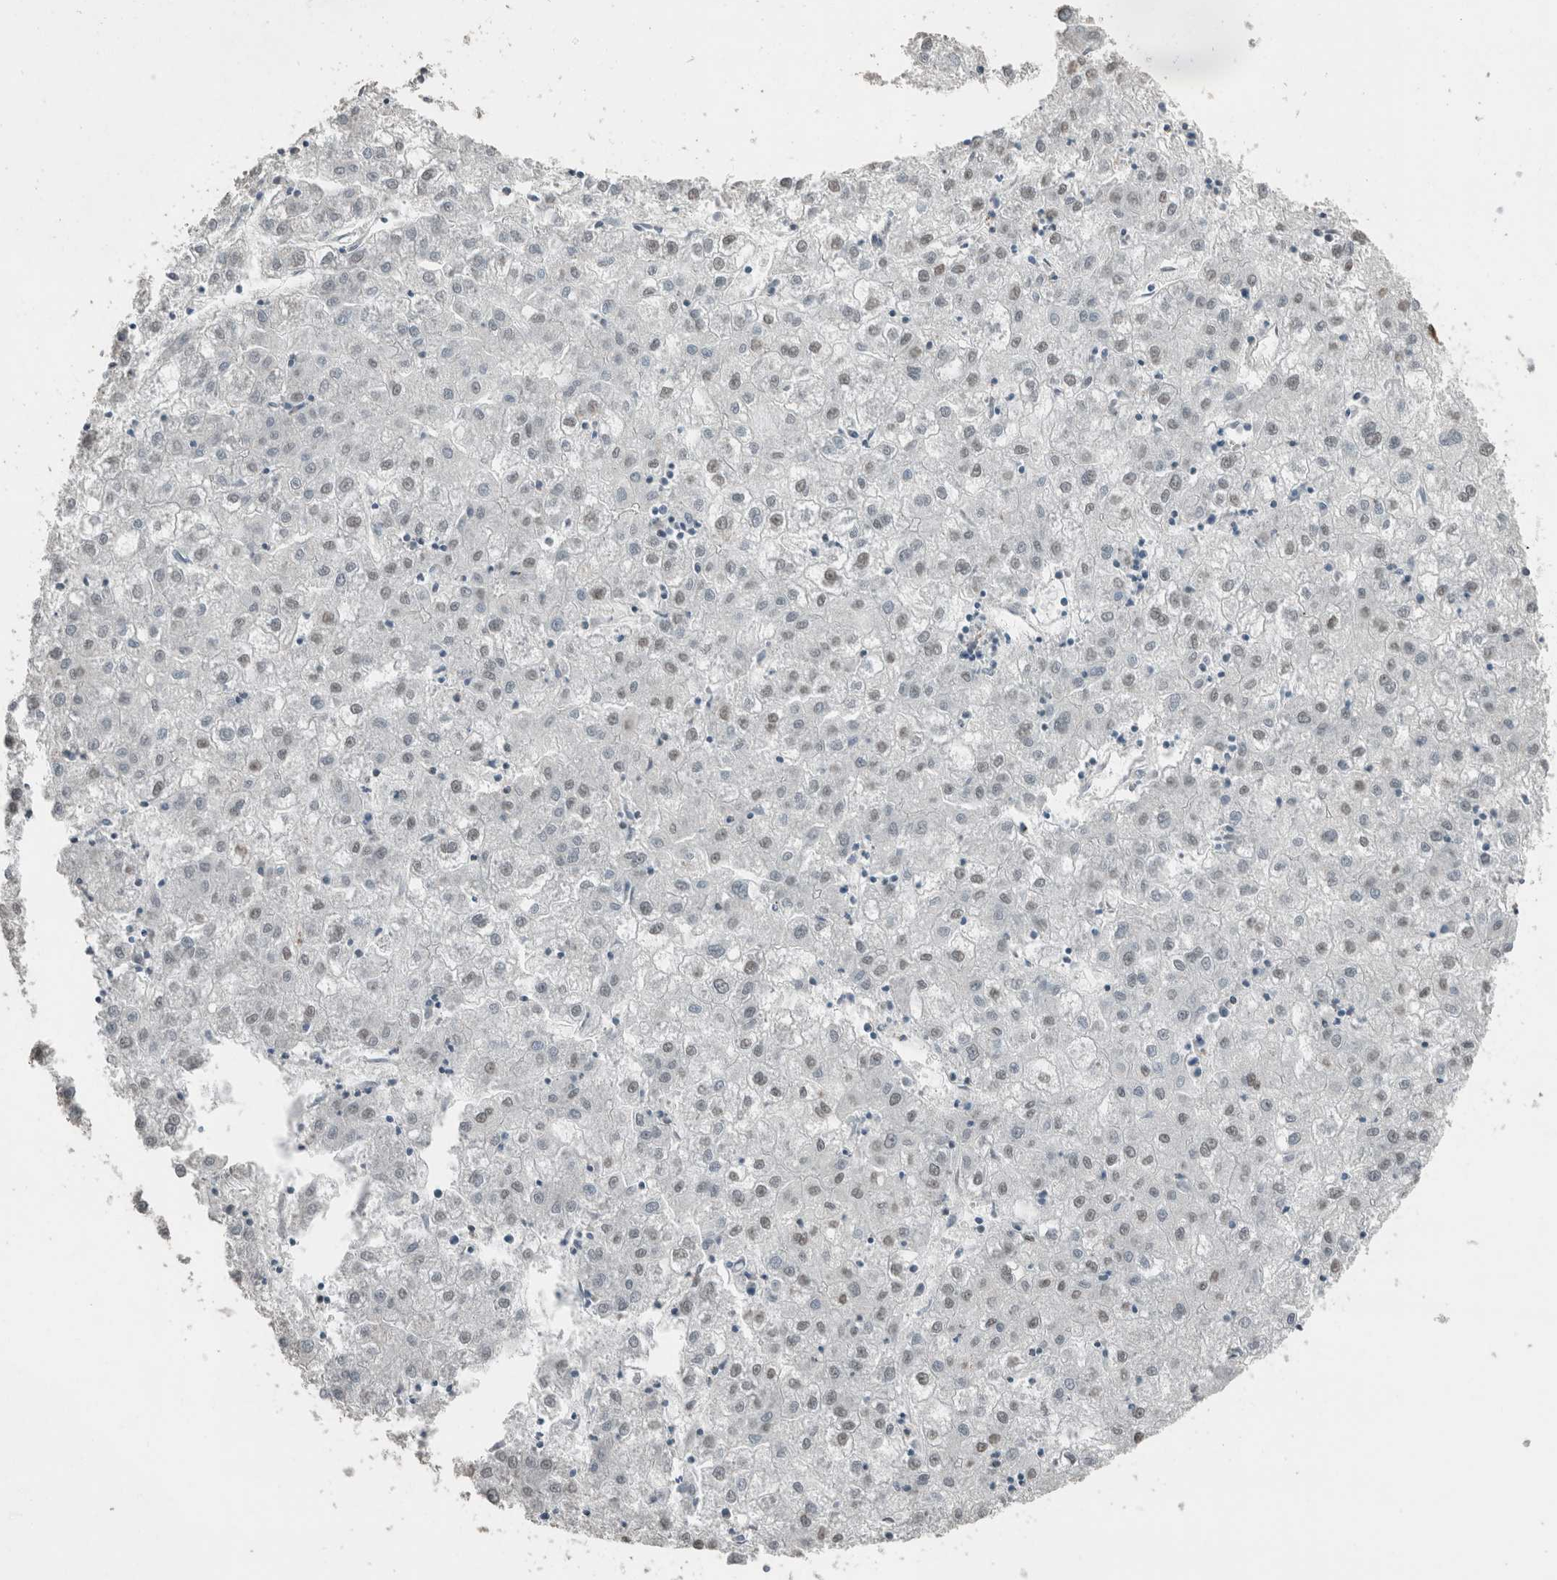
{"staining": {"intensity": "weak", "quantity": ">75%", "location": "nuclear"}, "tissue": "liver cancer", "cell_type": "Tumor cells", "image_type": "cancer", "snomed": [{"axis": "morphology", "description": "Carcinoma, Hepatocellular, NOS"}, {"axis": "topography", "description": "Liver"}], "caption": "Weak nuclear positivity for a protein is present in approximately >75% of tumor cells of liver cancer (hepatocellular carcinoma) using immunohistochemistry.", "gene": "ACVR2B", "patient": {"sex": "male", "age": 72}}